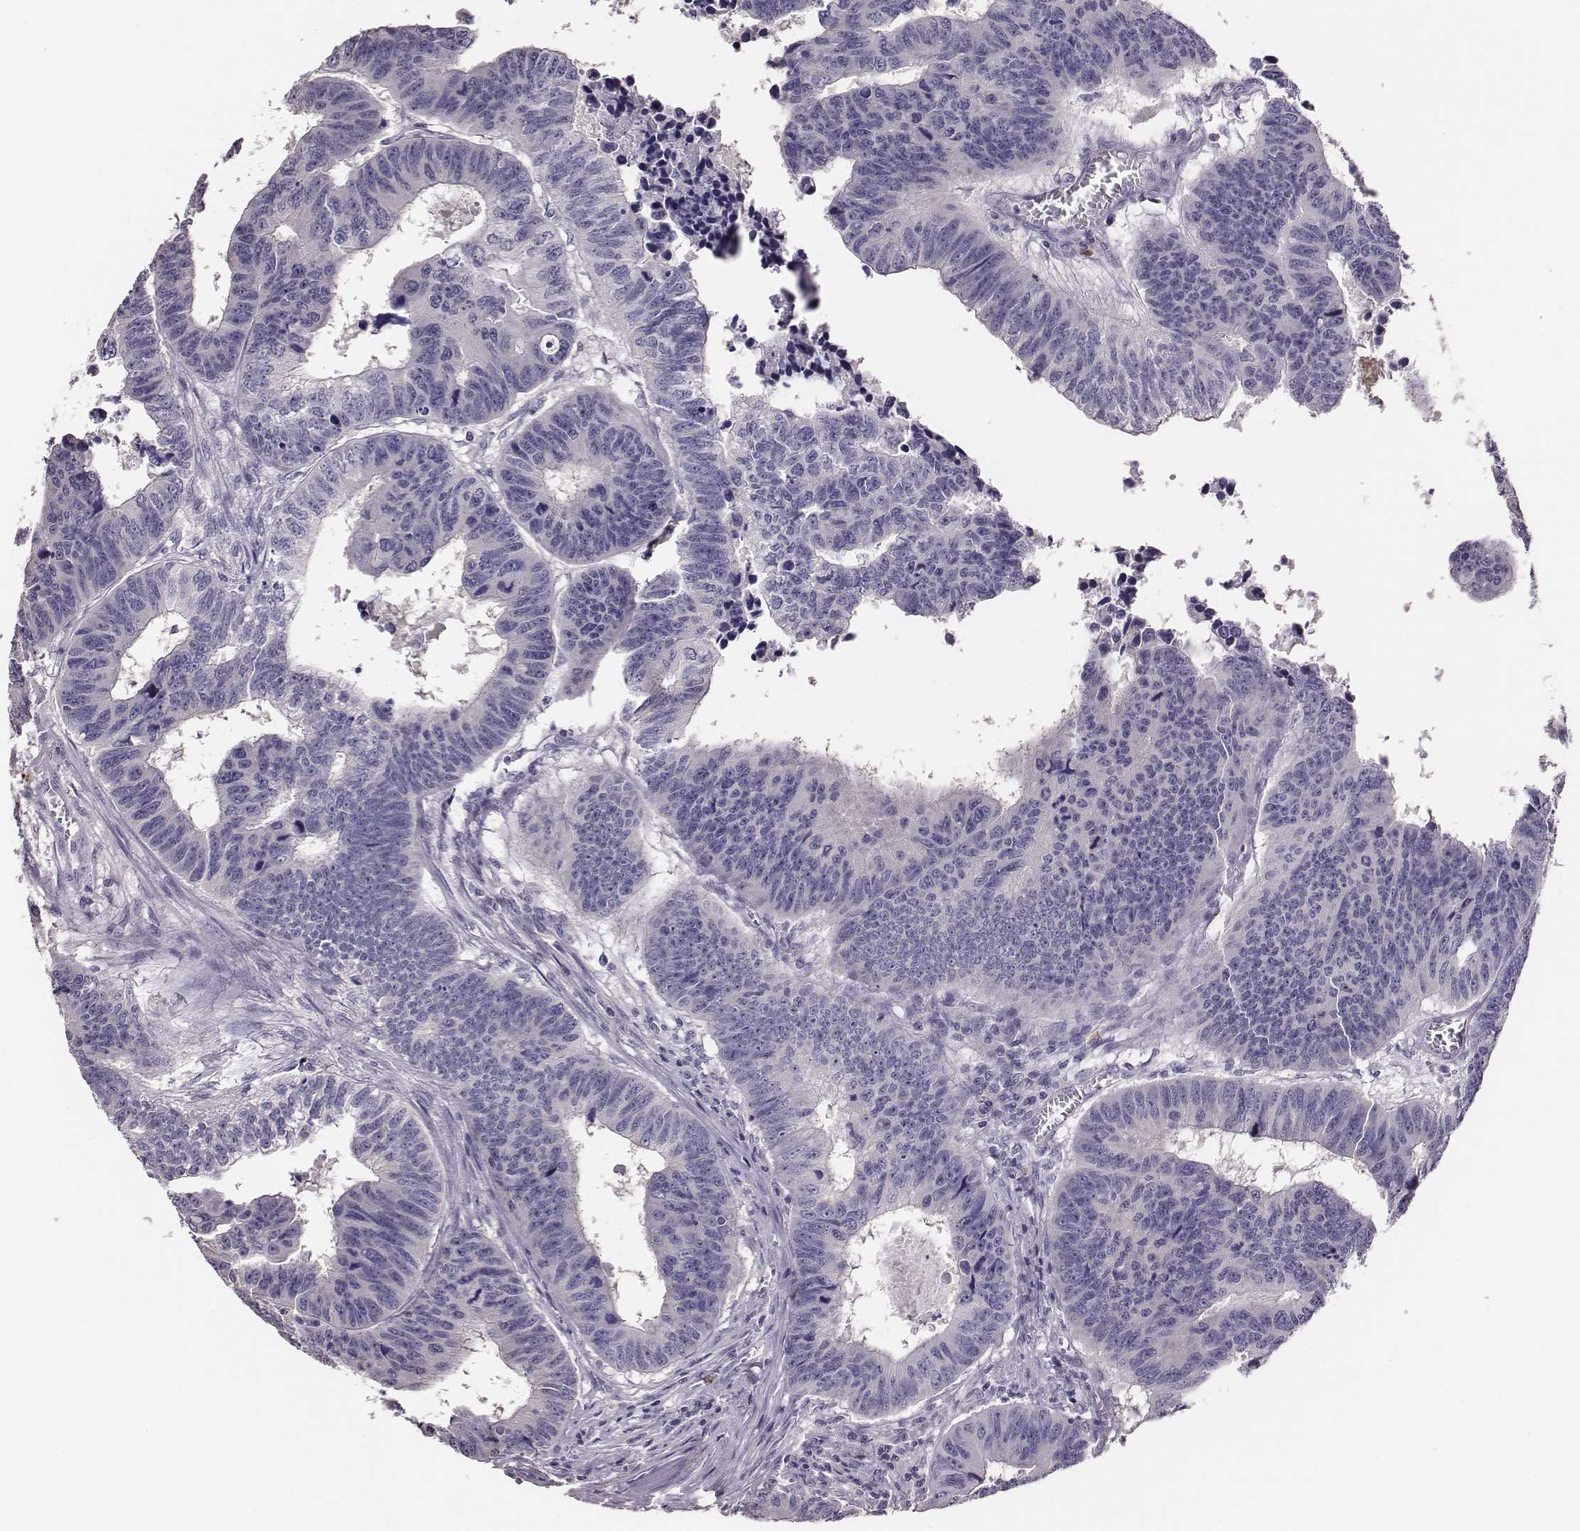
{"staining": {"intensity": "negative", "quantity": "none", "location": "none"}, "tissue": "colorectal cancer", "cell_type": "Tumor cells", "image_type": "cancer", "snomed": [{"axis": "morphology", "description": "Adenocarcinoma, NOS"}, {"axis": "topography", "description": "Rectum"}], "caption": "The micrograph exhibits no significant positivity in tumor cells of colorectal adenocarcinoma.", "gene": "P2RY10", "patient": {"sex": "female", "age": 85}}